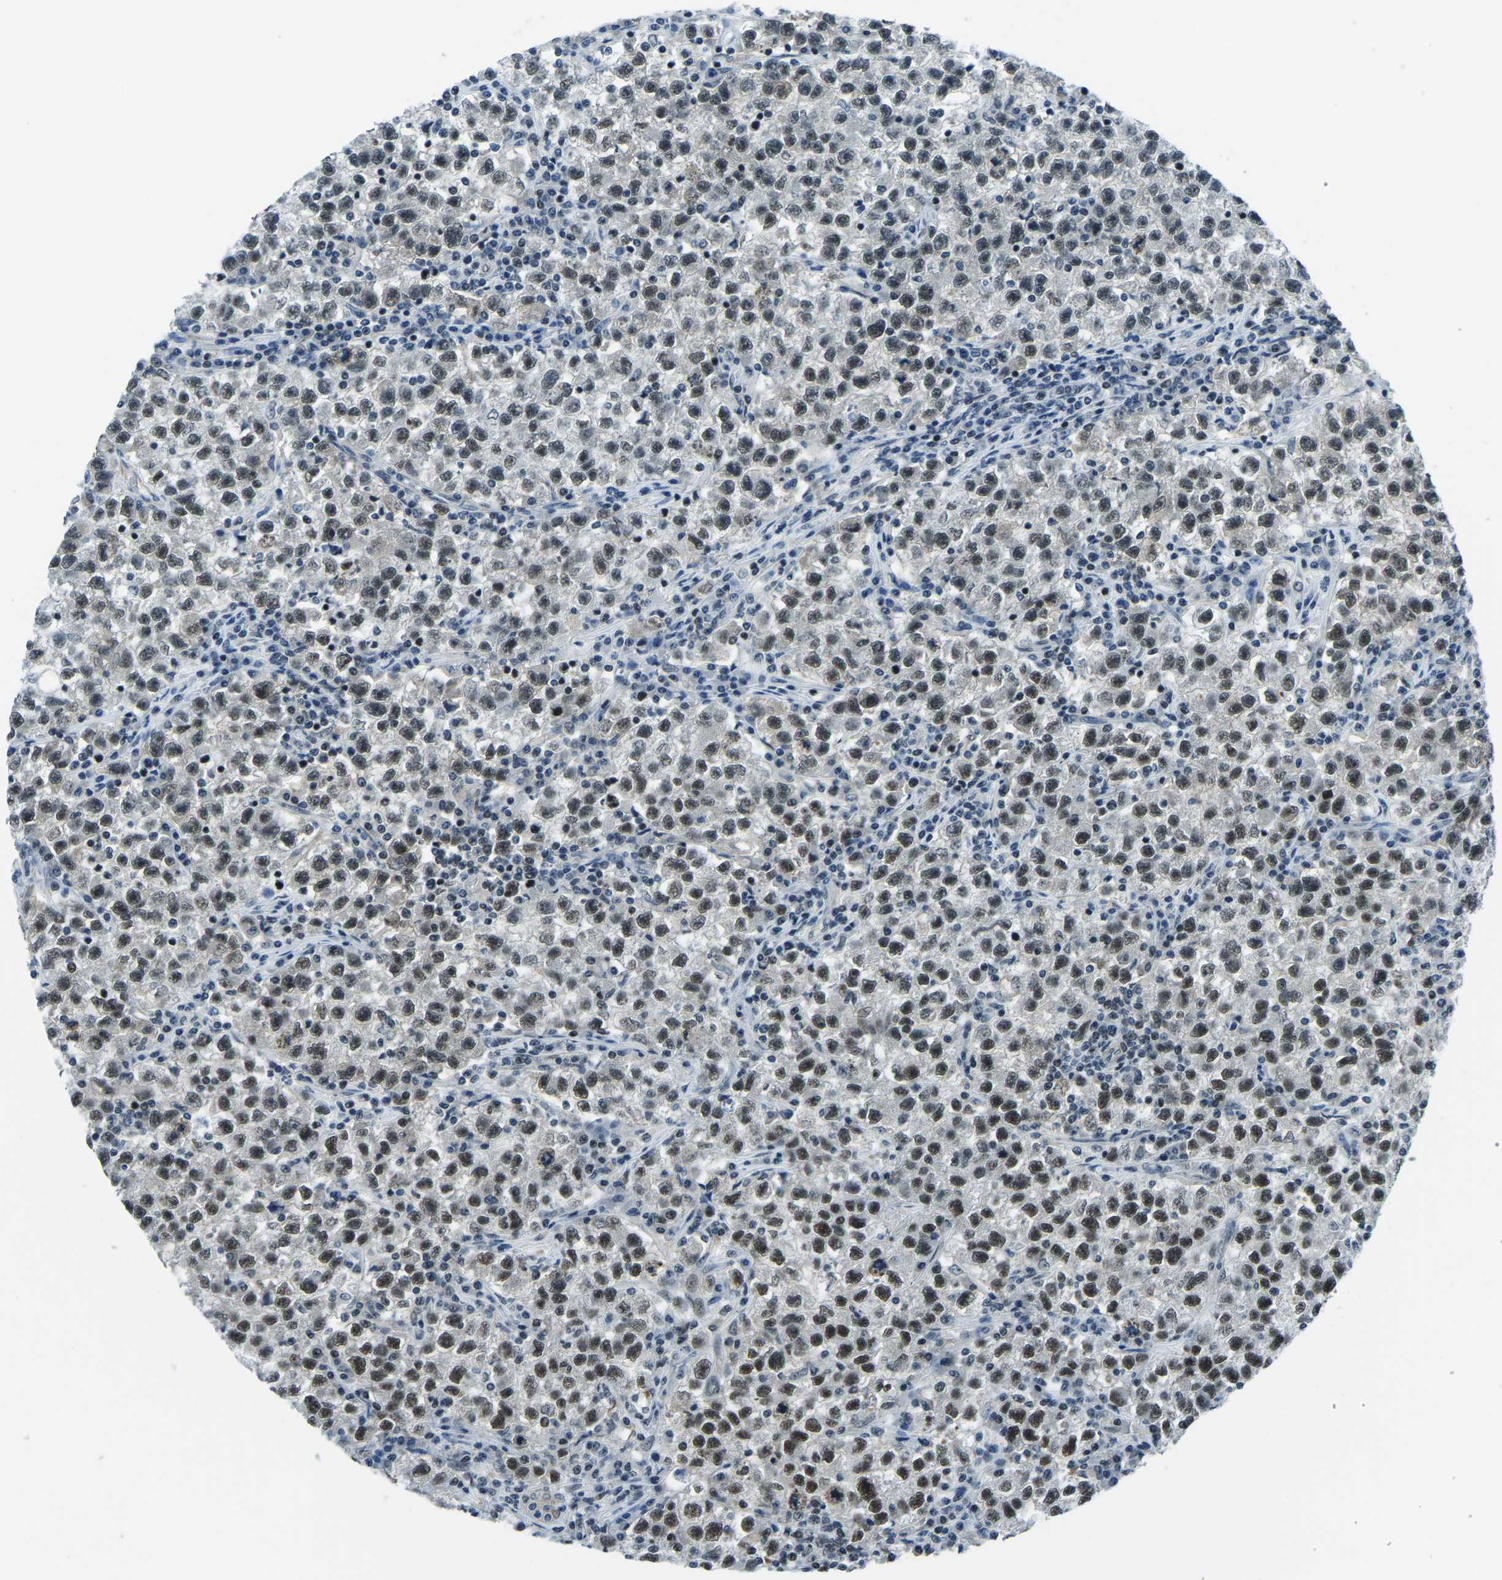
{"staining": {"intensity": "moderate", "quantity": ">75%", "location": "nuclear"}, "tissue": "testis cancer", "cell_type": "Tumor cells", "image_type": "cancer", "snomed": [{"axis": "morphology", "description": "Seminoma, NOS"}, {"axis": "topography", "description": "Testis"}], "caption": "Moderate nuclear expression for a protein is appreciated in about >75% of tumor cells of seminoma (testis) using immunohistochemistry.", "gene": "PRCC", "patient": {"sex": "male", "age": 22}}